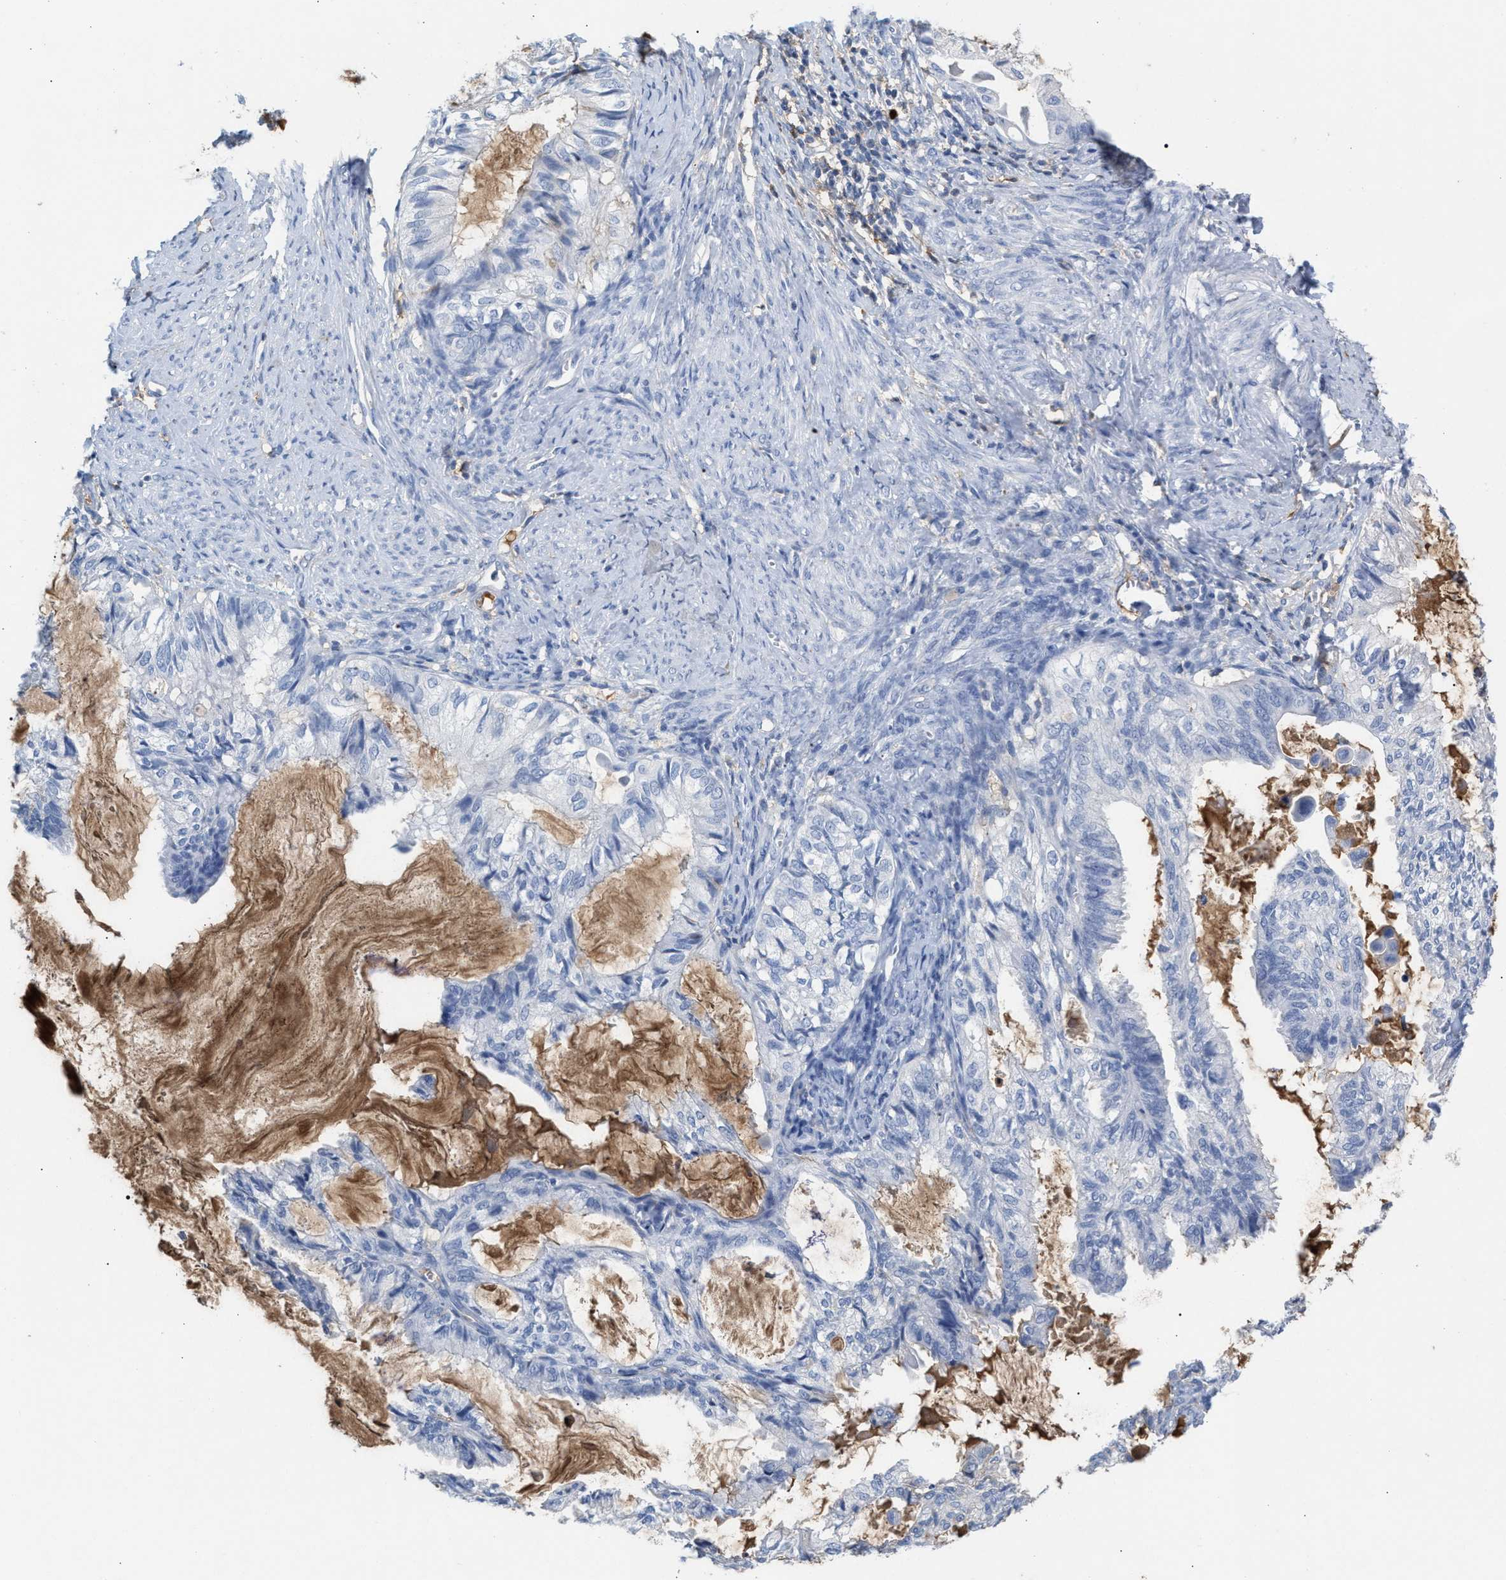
{"staining": {"intensity": "negative", "quantity": "none", "location": "none"}, "tissue": "cervical cancer", "cell_type": "Tumor cells", "image_type": "cancer", "snomed": [{"axis": "morphology", "description": "Normal tissue, NOS"}, {"axis": "morphology", "description": "Adenocarcinoma, NOS"}, {"axis": "topography", "description": "Cervix"}, {"axis": "topography", "description": "Endometrium"}], "caption": "This photomicrograph is of adenocarcinoma (cervical) stained with immunohistochemistry (IHC) to label a protein in brown with the nuclei are counter-stained blue. There is no positivity in tumor cells.", "gene": "APOH", "patient": {"sex": "female", "age": 86}}